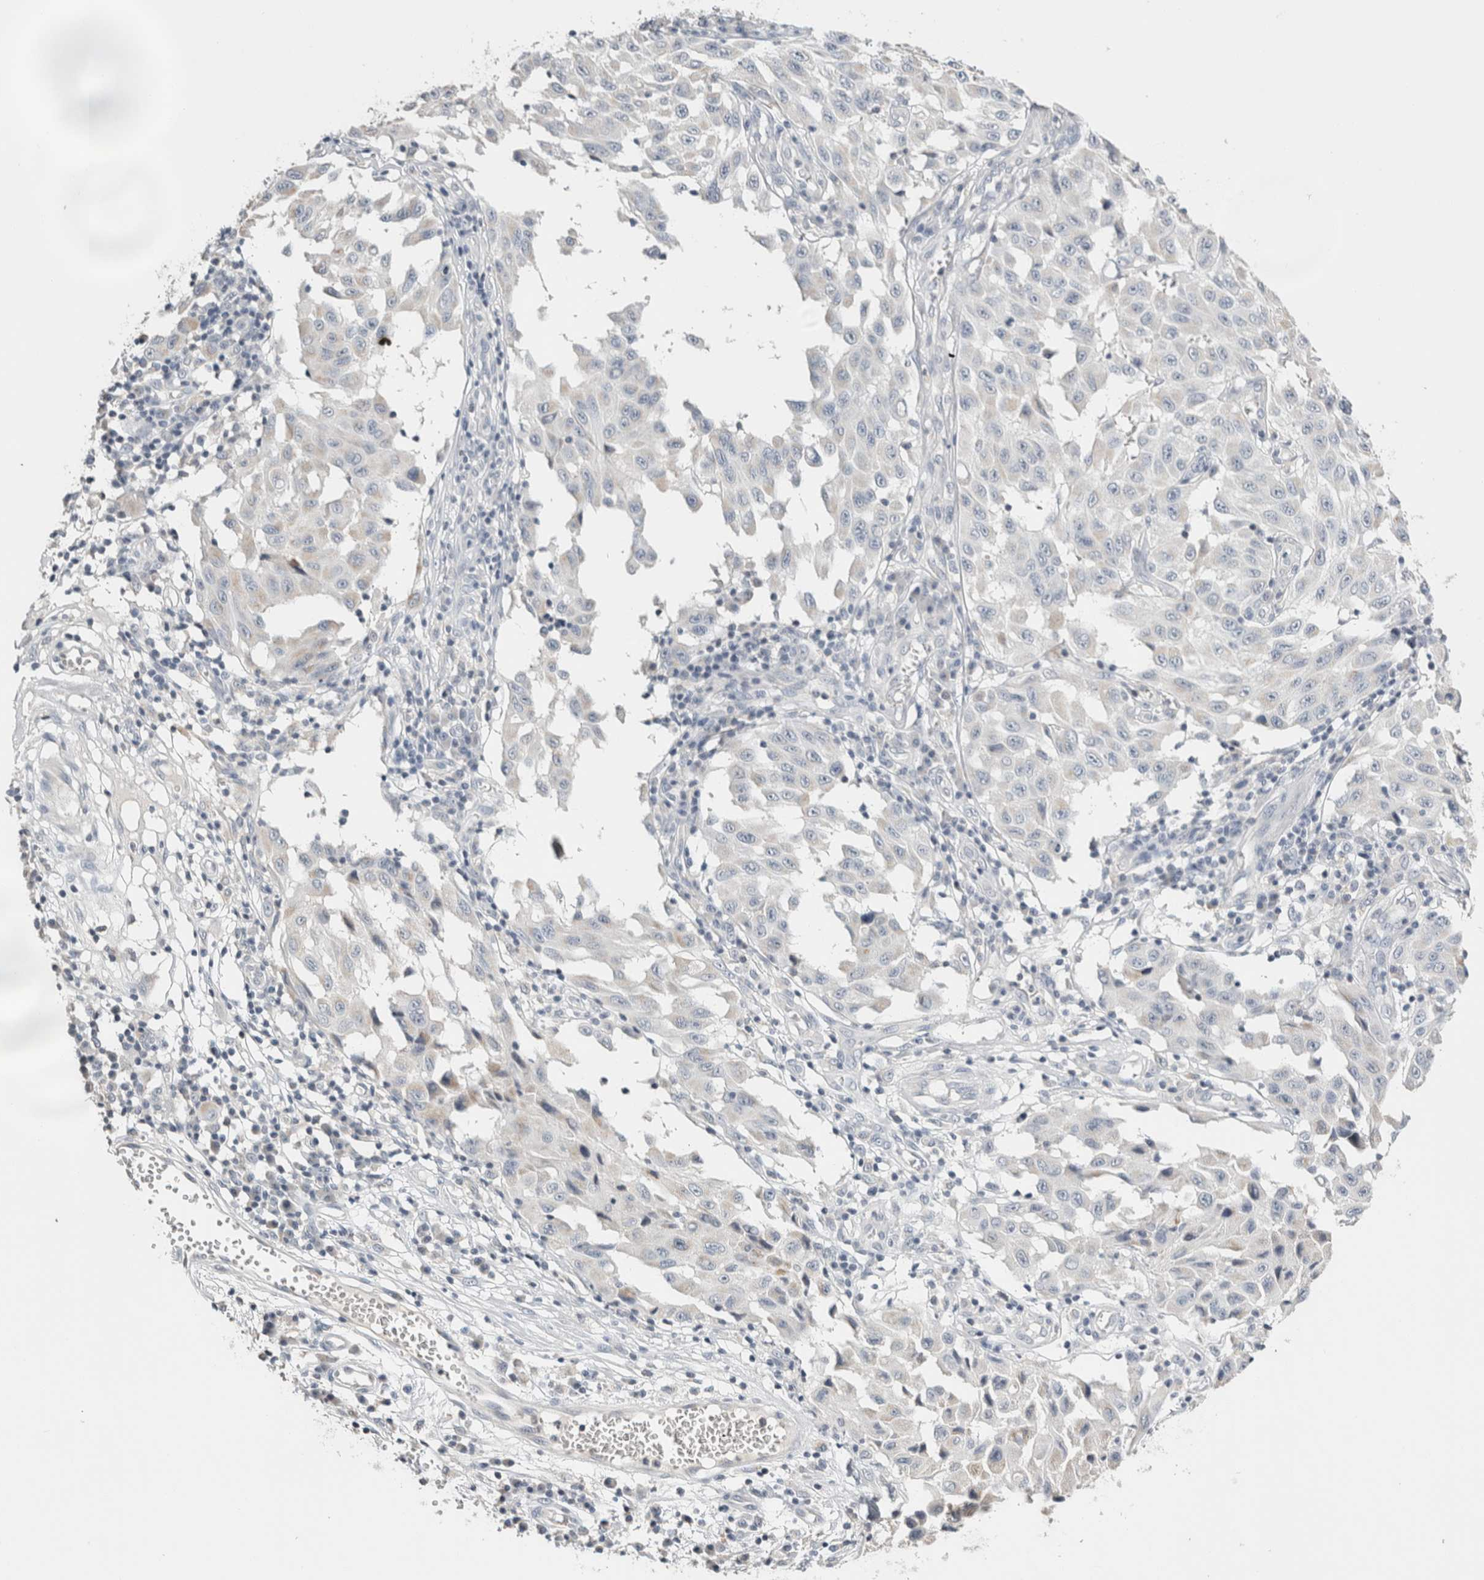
{"staining": {"intensity": "negative", "quantity": "none", "location": "none"}, "tissue": "melanoma", "cell_type": "Tumor cells", "image_type": "cancer", "snomed": [{"axis": "morphology", "description": "Malignant melanoma, NOS"}, {"axis": "topography", "description": "Skin"}], "caption": "IHC photomicrograph of human malignant melanoma stained for a protein (brown), which demonstrates no staining in tumor cells. The staining is performed using DAB brown chromogen with nuclei counter-stained in using hematoxylin.", "gene": "CRAT", "patient": {"sex": "male", "age": 30}}